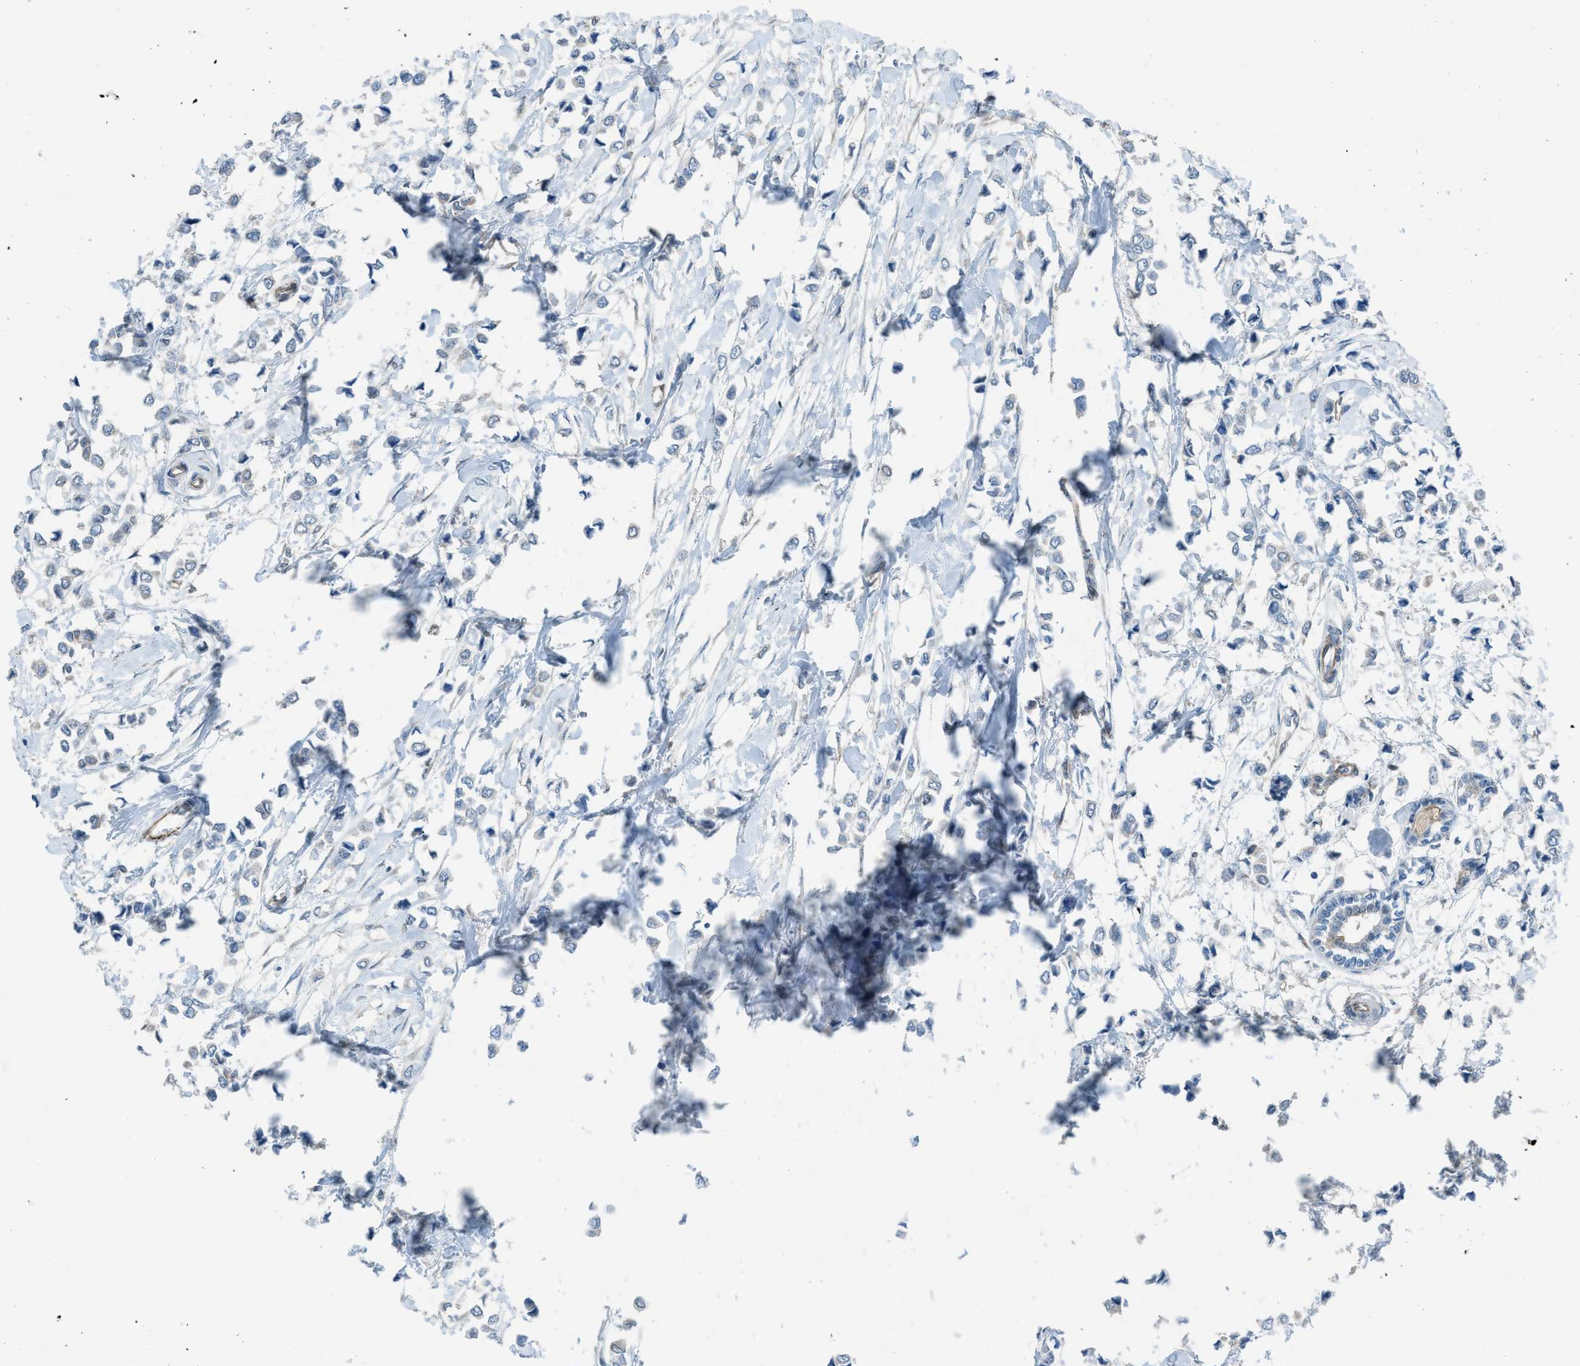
{"staining": {"intensity": "negative", "quantity": "none", "location": "none"}, "tissue": "breast cancer", "cell_type": "Tumor cells", "image_type": "cancer", "snomed": [{"axis": "morphology", "description": "Lobular carcinoma"}, {"axis": "topography", "description": "Breast"}], "caption": "DAB (3,3'-diaminobenzidine) immunohistochemical staining of human breast lobular carcinoma reveals no significant staining in tumor cells.", "gene": "PRKN", "patient": {"sex": "female", "age": 51}}